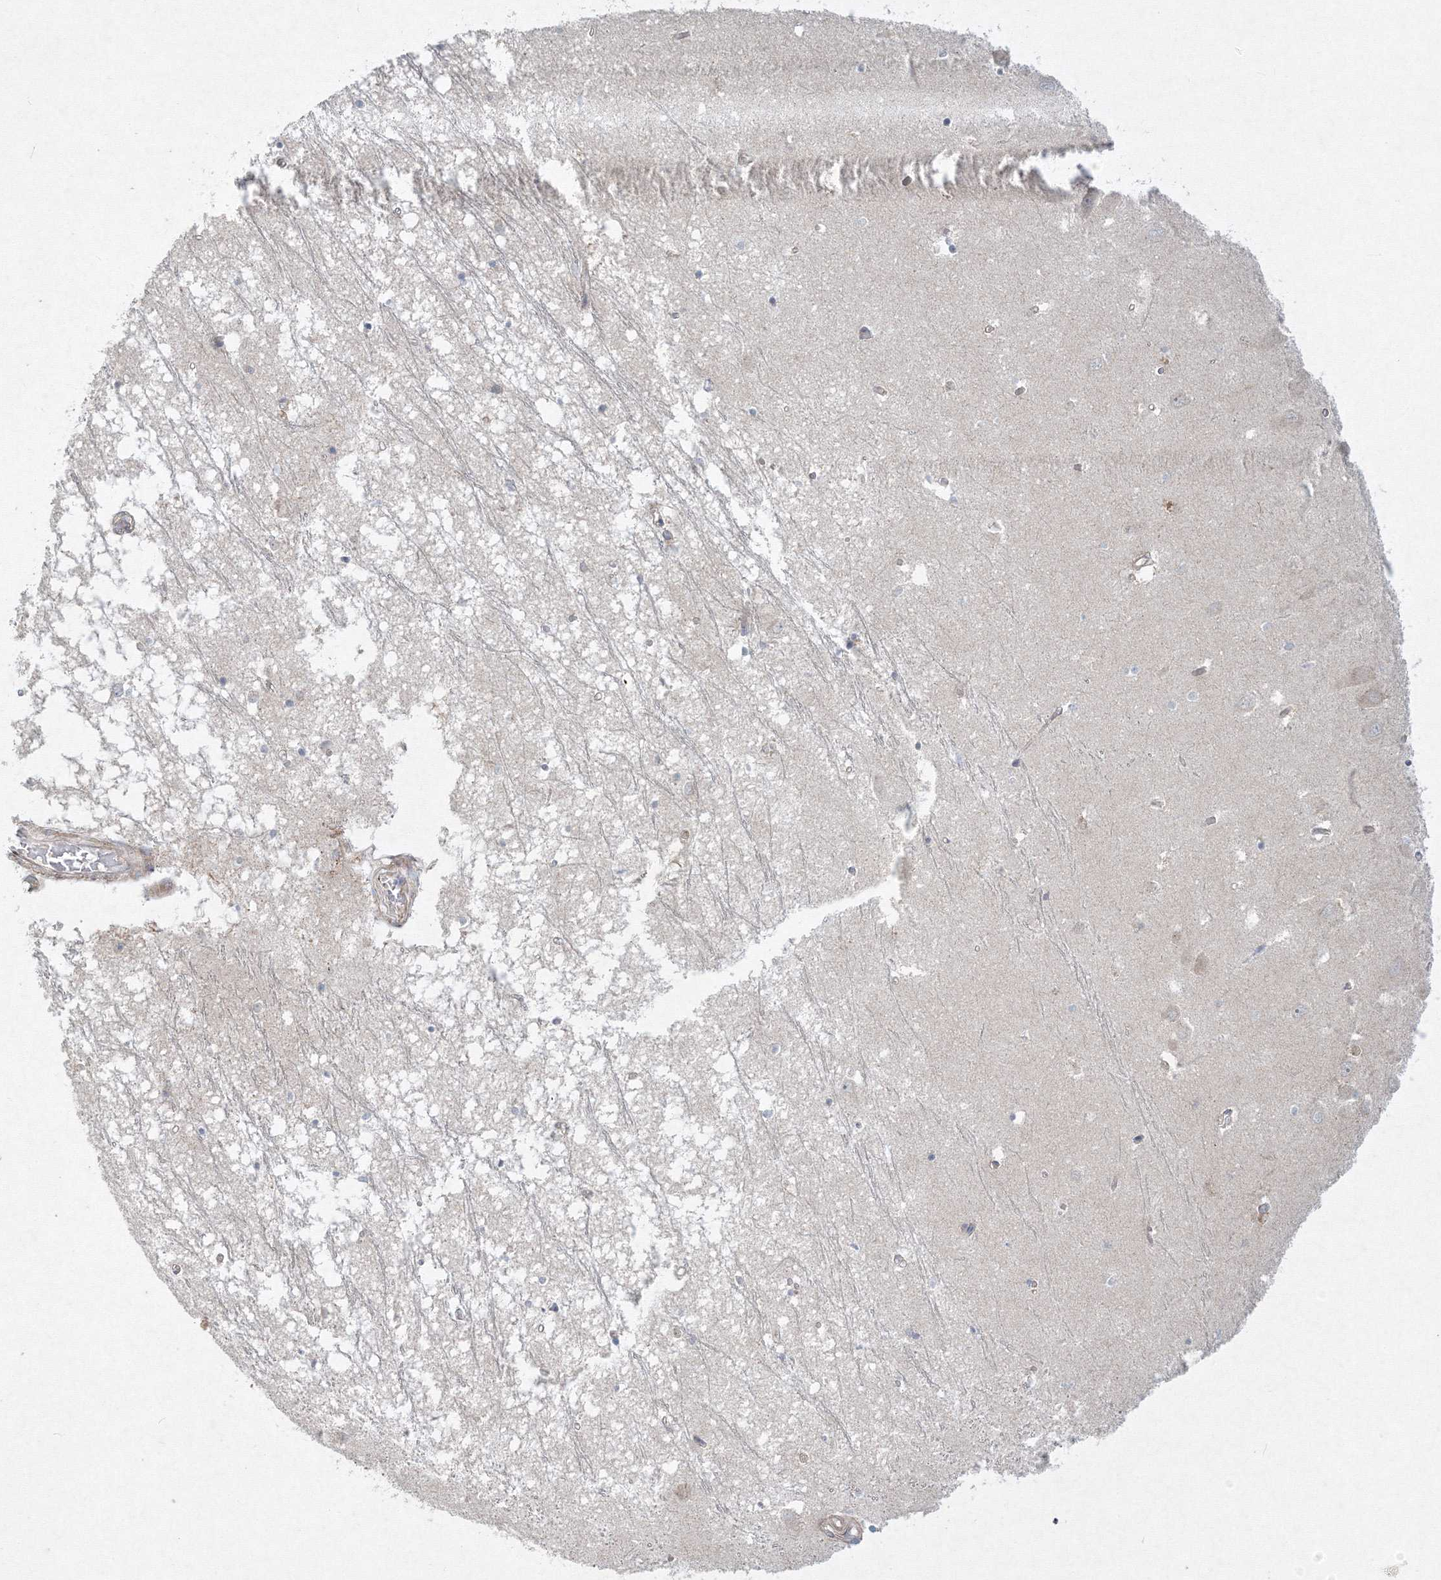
{"staining": {"intensity": "negative", "quantity": "none", "location": "none"}, "tissue": "hippocampus", "cell_type": "Glial cells", "image_type": "normal", "snomed": [{"axis": "morphology", "description": "Normal tissue, NOS"}, {"axis": "topography", "description": "Hippocampus"}], "caption": "Protein analysis of normal hippocampus exhibits no significant positivity in glial cells.", "gene": "WDR49", "patient": {"sex": "male", "age": 70}}